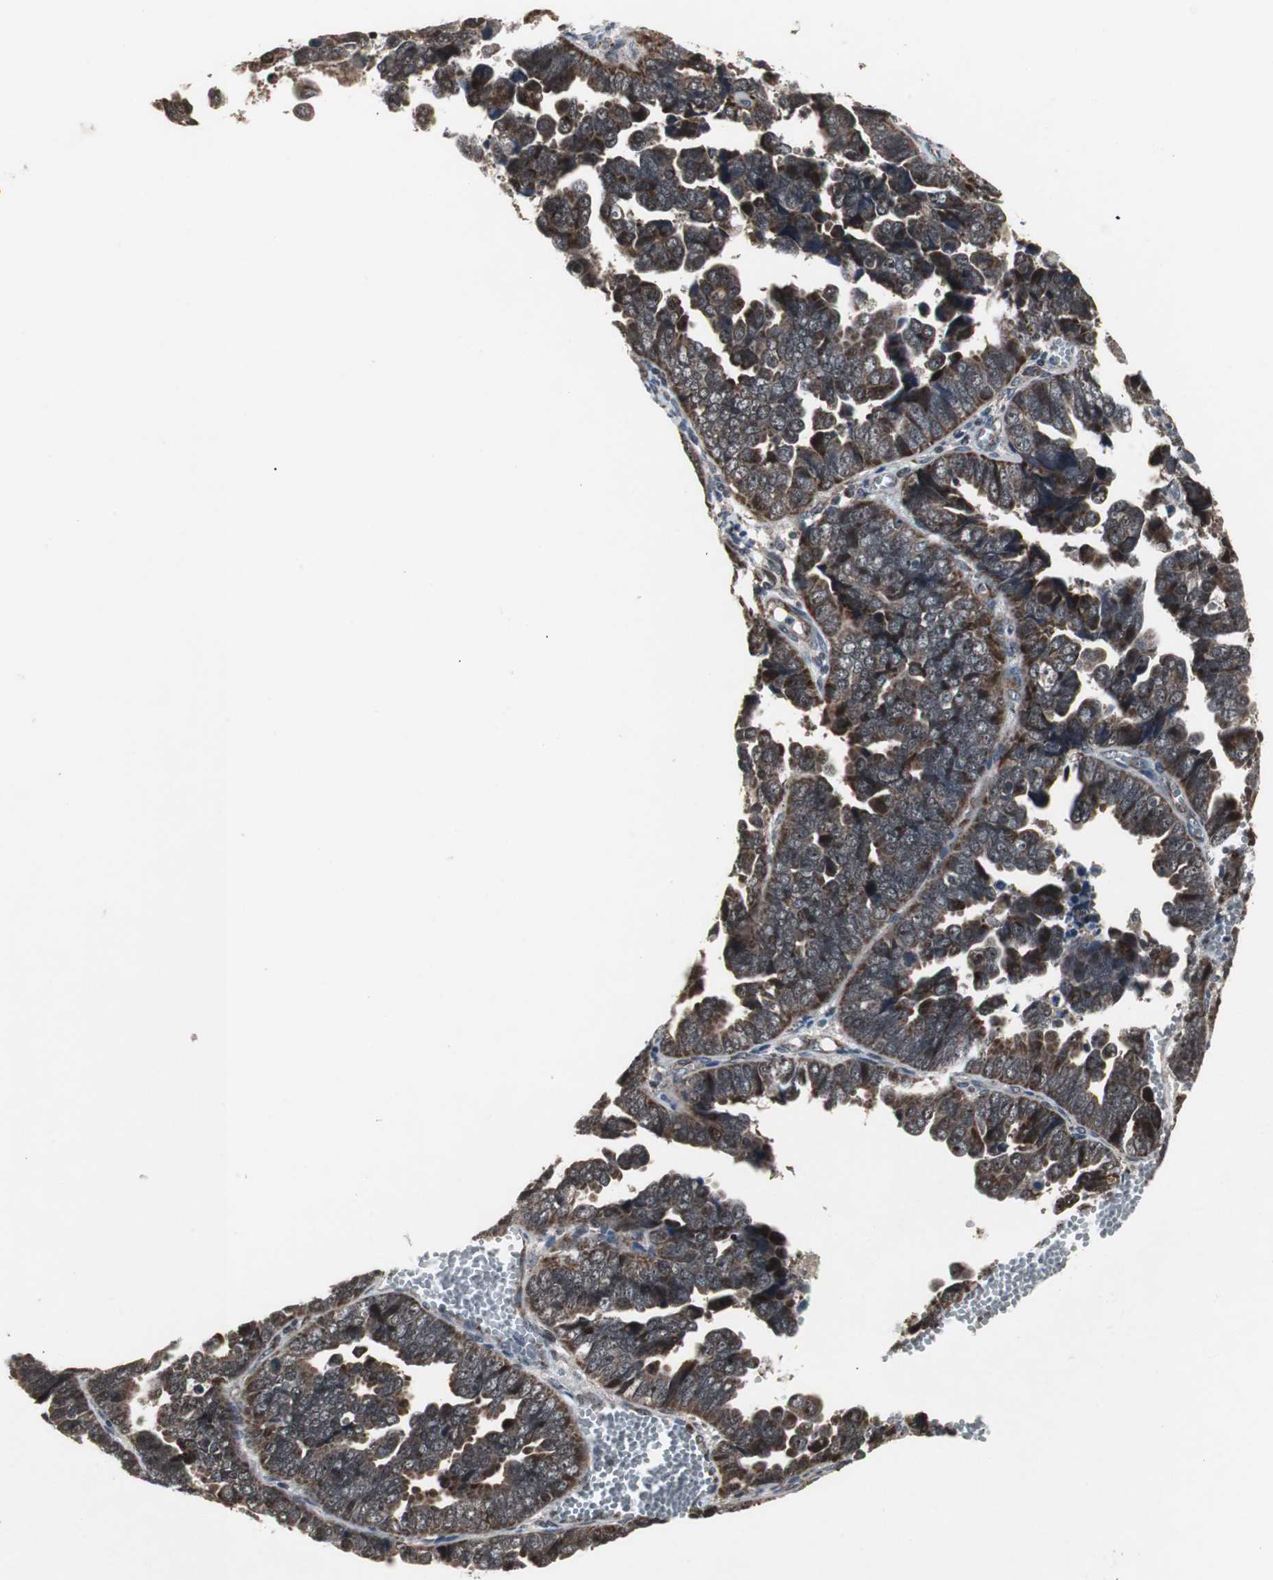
{"staining": {"intensity": "strong", "quantity": ">75%", "location": "cytoplasmic/membranous"}, "tissue": "endometrial cancer", "cell_type": "Tumor cells", "image_type": "cancer", "snomed": [{"axis": "morphology", "description": "Adenocarcinoma, NOS"}, {"axis": "topography", "description": "Endometrium"}], "caption": "Immunohistochemistry (IHC) (DAB (3,3'-diaminobenzidine)) staining of human endometrial cancer demonstrates strong cytoplasmic/membranous protein expression in approximately >75% of tumor cells.", "gene": "MRPL40", "patient": {"sex": "female", "age": 75}}